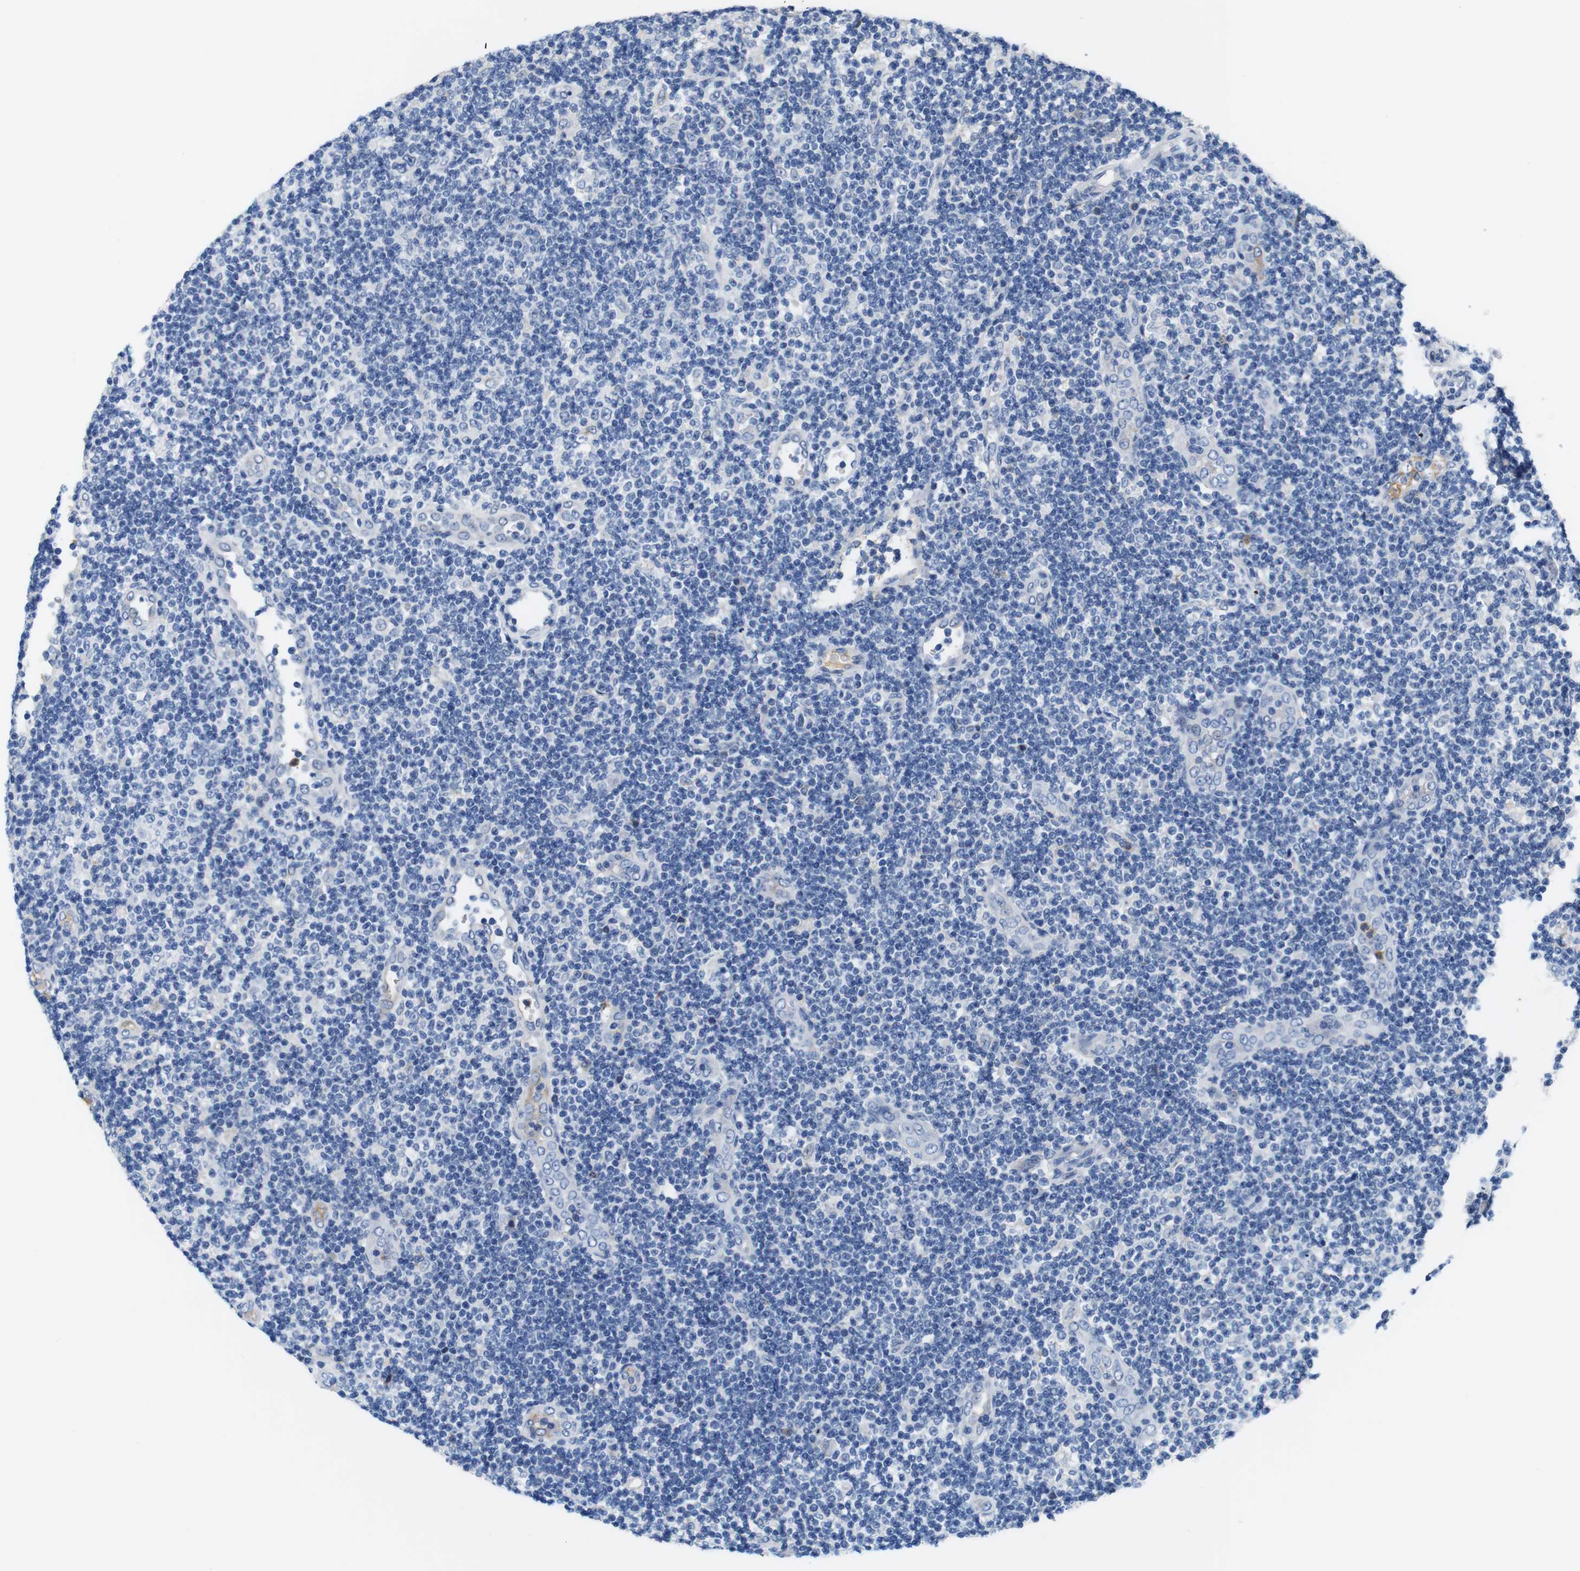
{"staining": {"intensity": "negative", "quantity": "none", "location": "none"}, "tissue": "lymphoma", "cell_type": "Tumor cells", "image_type": "cancer", "snomed": [{"axis": "morphology", "description": "Malignant lymphoma, non-Hodgkin's type, Low grade"}, {"axis": "topography", "description": "Lymph node"}], "caption": "IHC photomicrograph of human lymphoma stained for a protein (brown), which shows no expression in tumor cells. The staining is performed using DAB (3,3'-diaminobenzidine) brown chromogen with nuclei counter-stained in using hematoxylin.", "gene": "C1RL", "patient": {"sex": "male", "age": 83}}